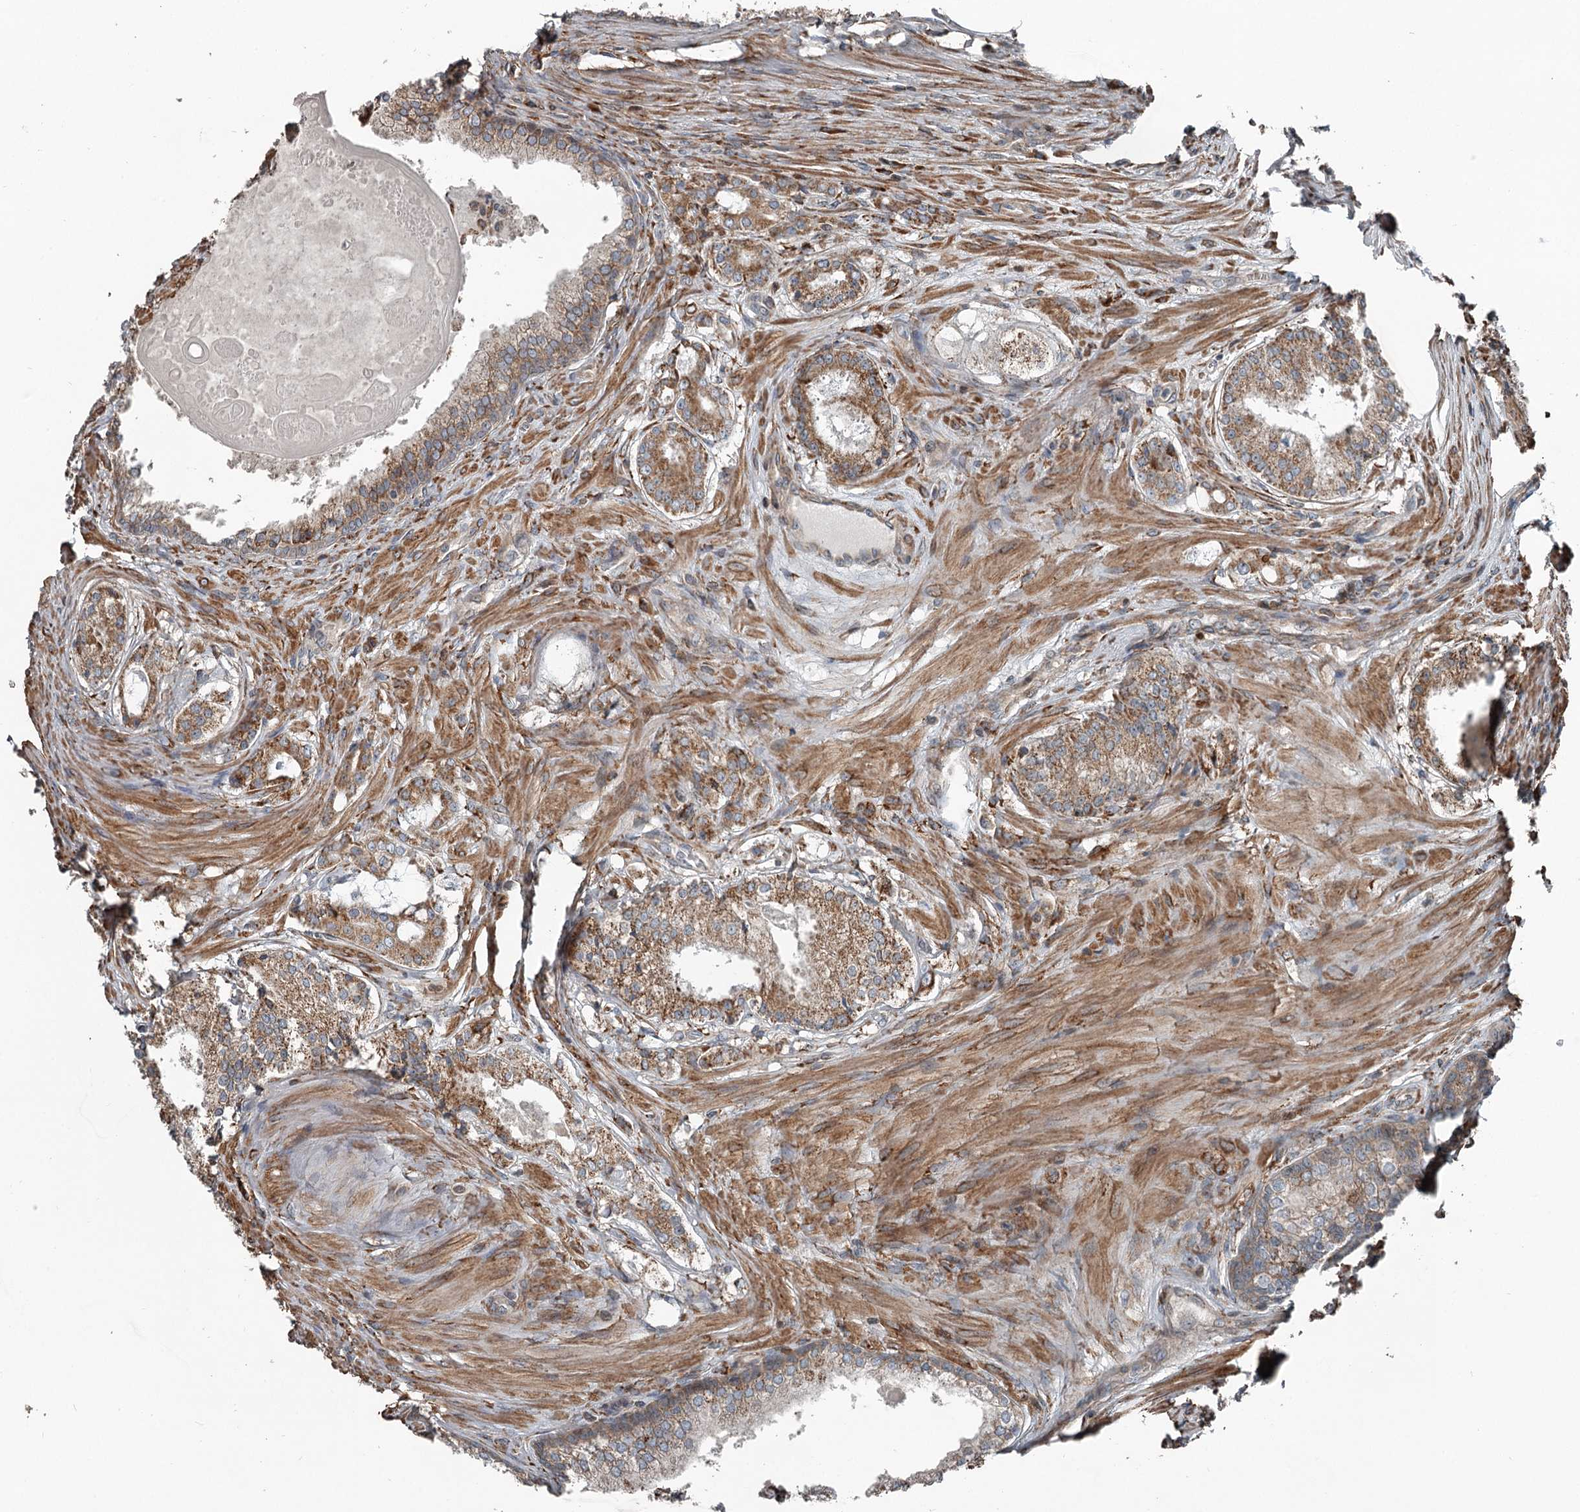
{"staining": {"intensity": "moderate", "quantity": ">75%", "location": "cytoplasmic/membranous"}, "tissue": "prostate cancer", "cell_type": "Tumor cells", "image_type": "cancer", "snomed": [{"axis": "morphology", "description": "Adenocarcinoma, High grade"}, {"axis": "topography", "description": "Prostate"}], "caption": "Immunohistochemistry (DAB) staining of high-grade adenocarcinoma (prostate) demonstrates moderate cytoplasmic/membranous protein staining in about >75% of tumor cells. The protein of interest is stained brown, and the nuclei are stained in blue (DAB (3,3'-diaminobenzidine) IHC with brightfield microscopy, high magnification).", "gene": "RASSF8", "patient": {"sex": "male", "age": 63}}